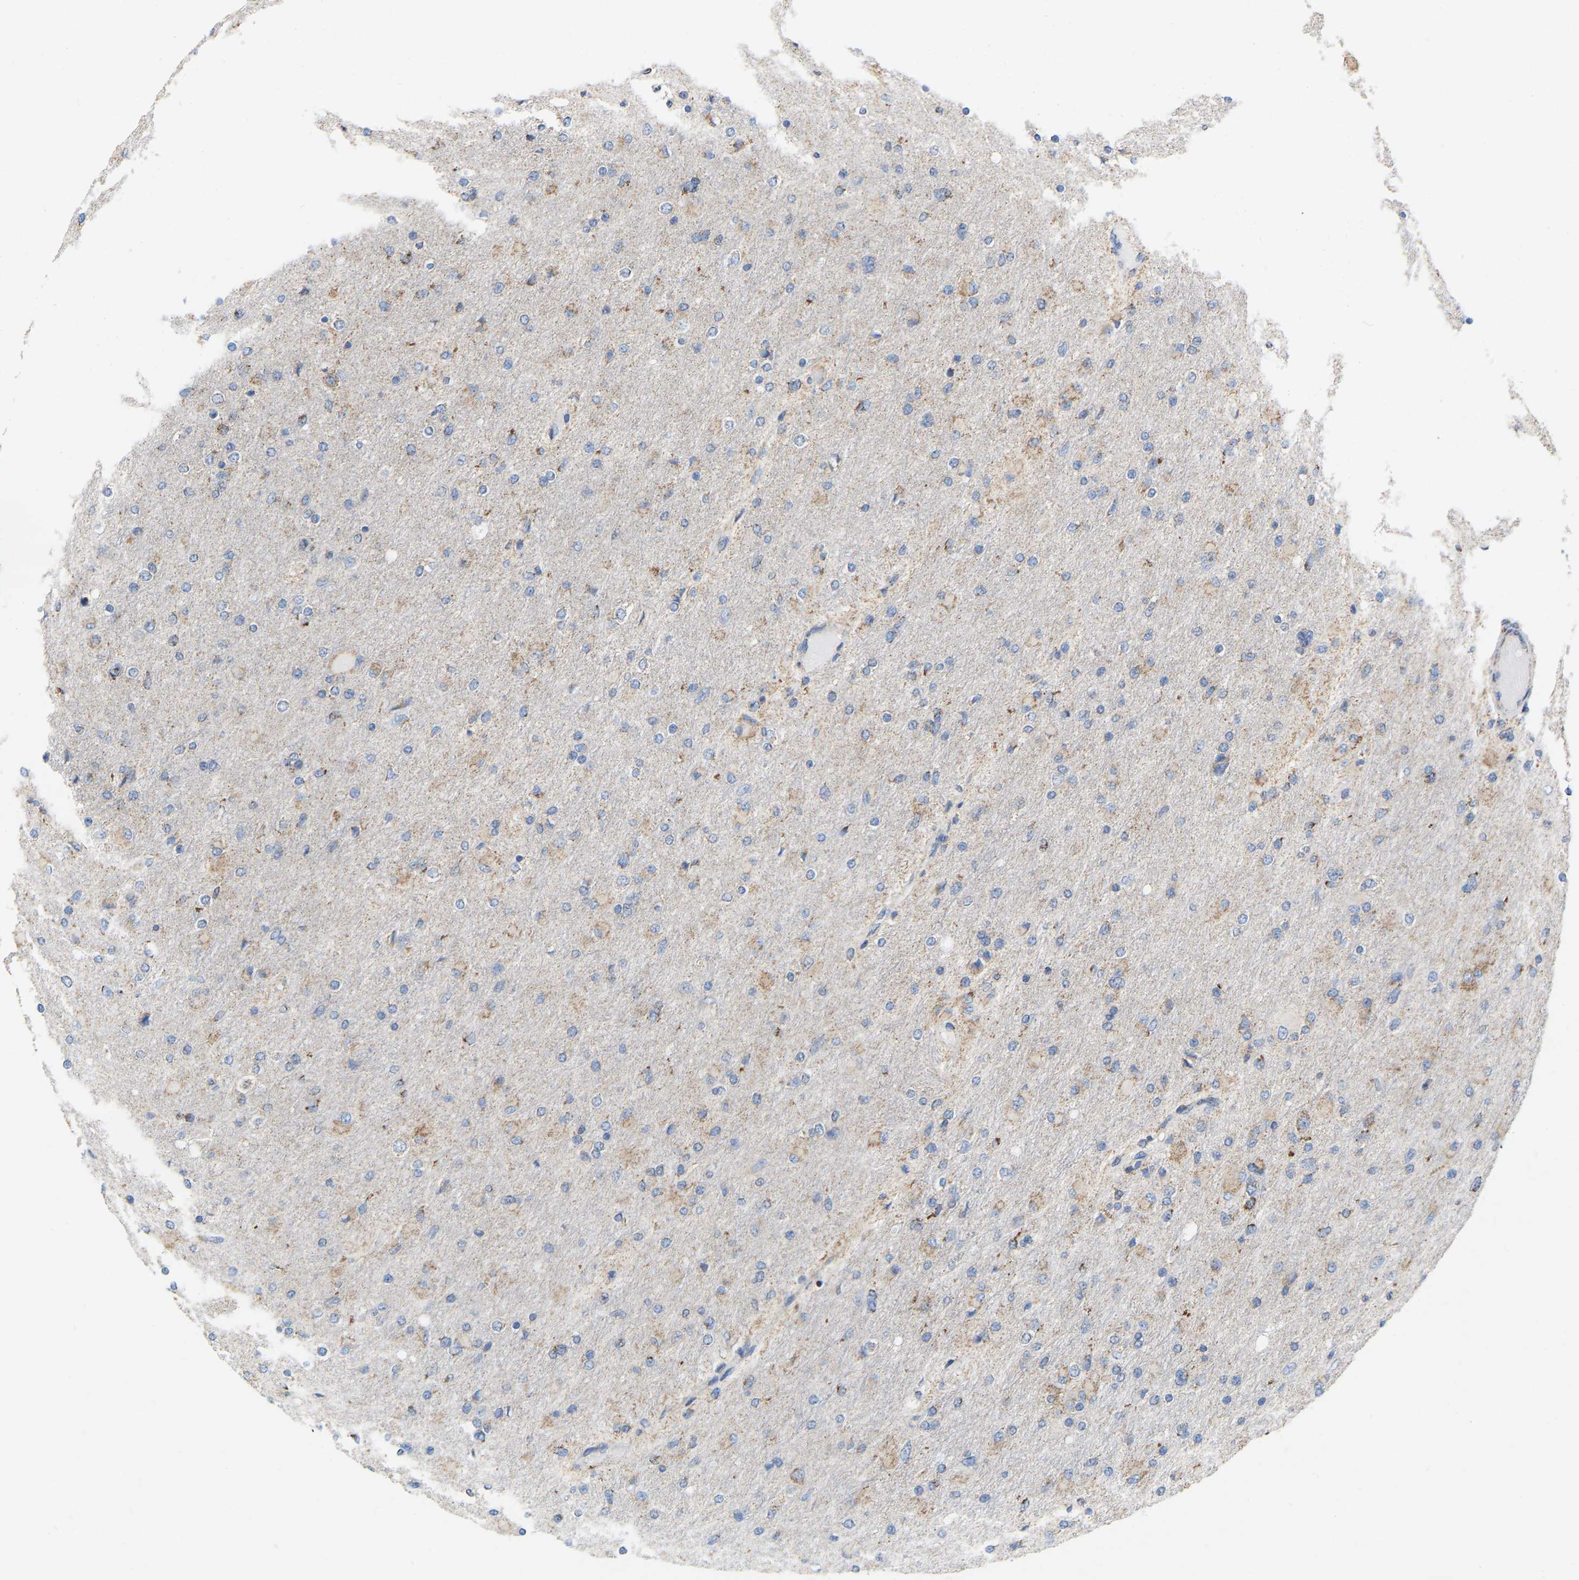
{"staining": {"intensity": "weak", "quantity": "<25%", "location": "cytoplasmic/membranous"}, "tissue": "glioma", "cell_type": "Tumor cells", "image_type": "cancer", "snomed": [{"axis": "morphology", "description": "Glioma, malignant, High grade"}, {"axis": "topography", "description": "Cerebral cortex"}], "caption": "DAB (3,3'-diaminobenzidine) immunohistochemical staining of high-grade glioma (malignant) reveals no significant expression in tumor cells.", "gene": "CBLB", "patient": {"sex": "female", "age": 36}}